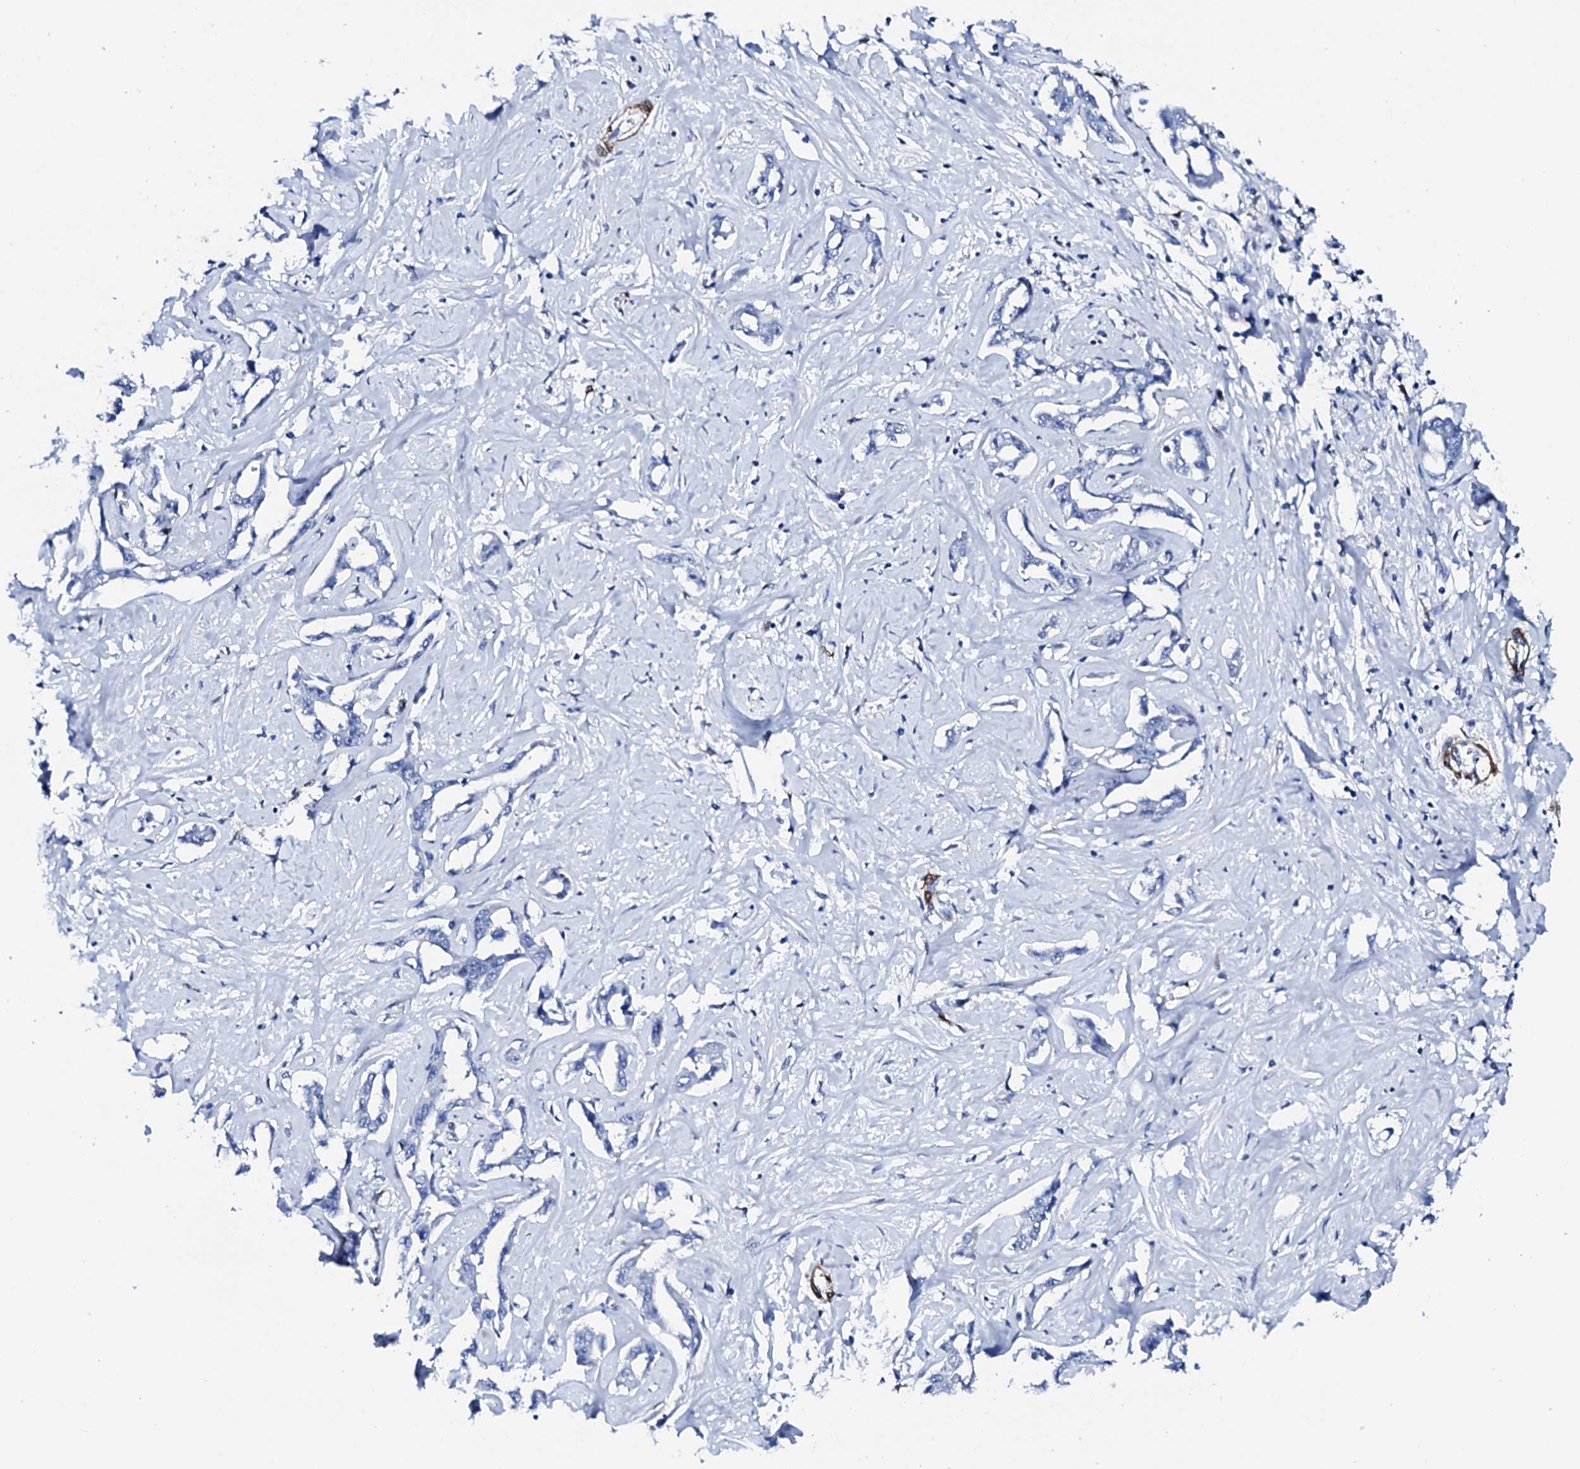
{"staining": {"intensity": "negative", "quantity": "none", "location": "none"}, "tissue": "liver cancer", "cell_type": "Tumor cells", "image_type": "cancer", "snomed": [{"axis": "morphology", "description": "Cholangiocarcinoma"}, {"axis": "topography", "description": "Liver"}], "caption": "The immunohistochemistry histopathology image has no significant staining in tumor cells of liver cancer (cholangiocarcinoma) tissue.", "gene": "NRIP2", "patient": {"sex": "male", "age": 59}}